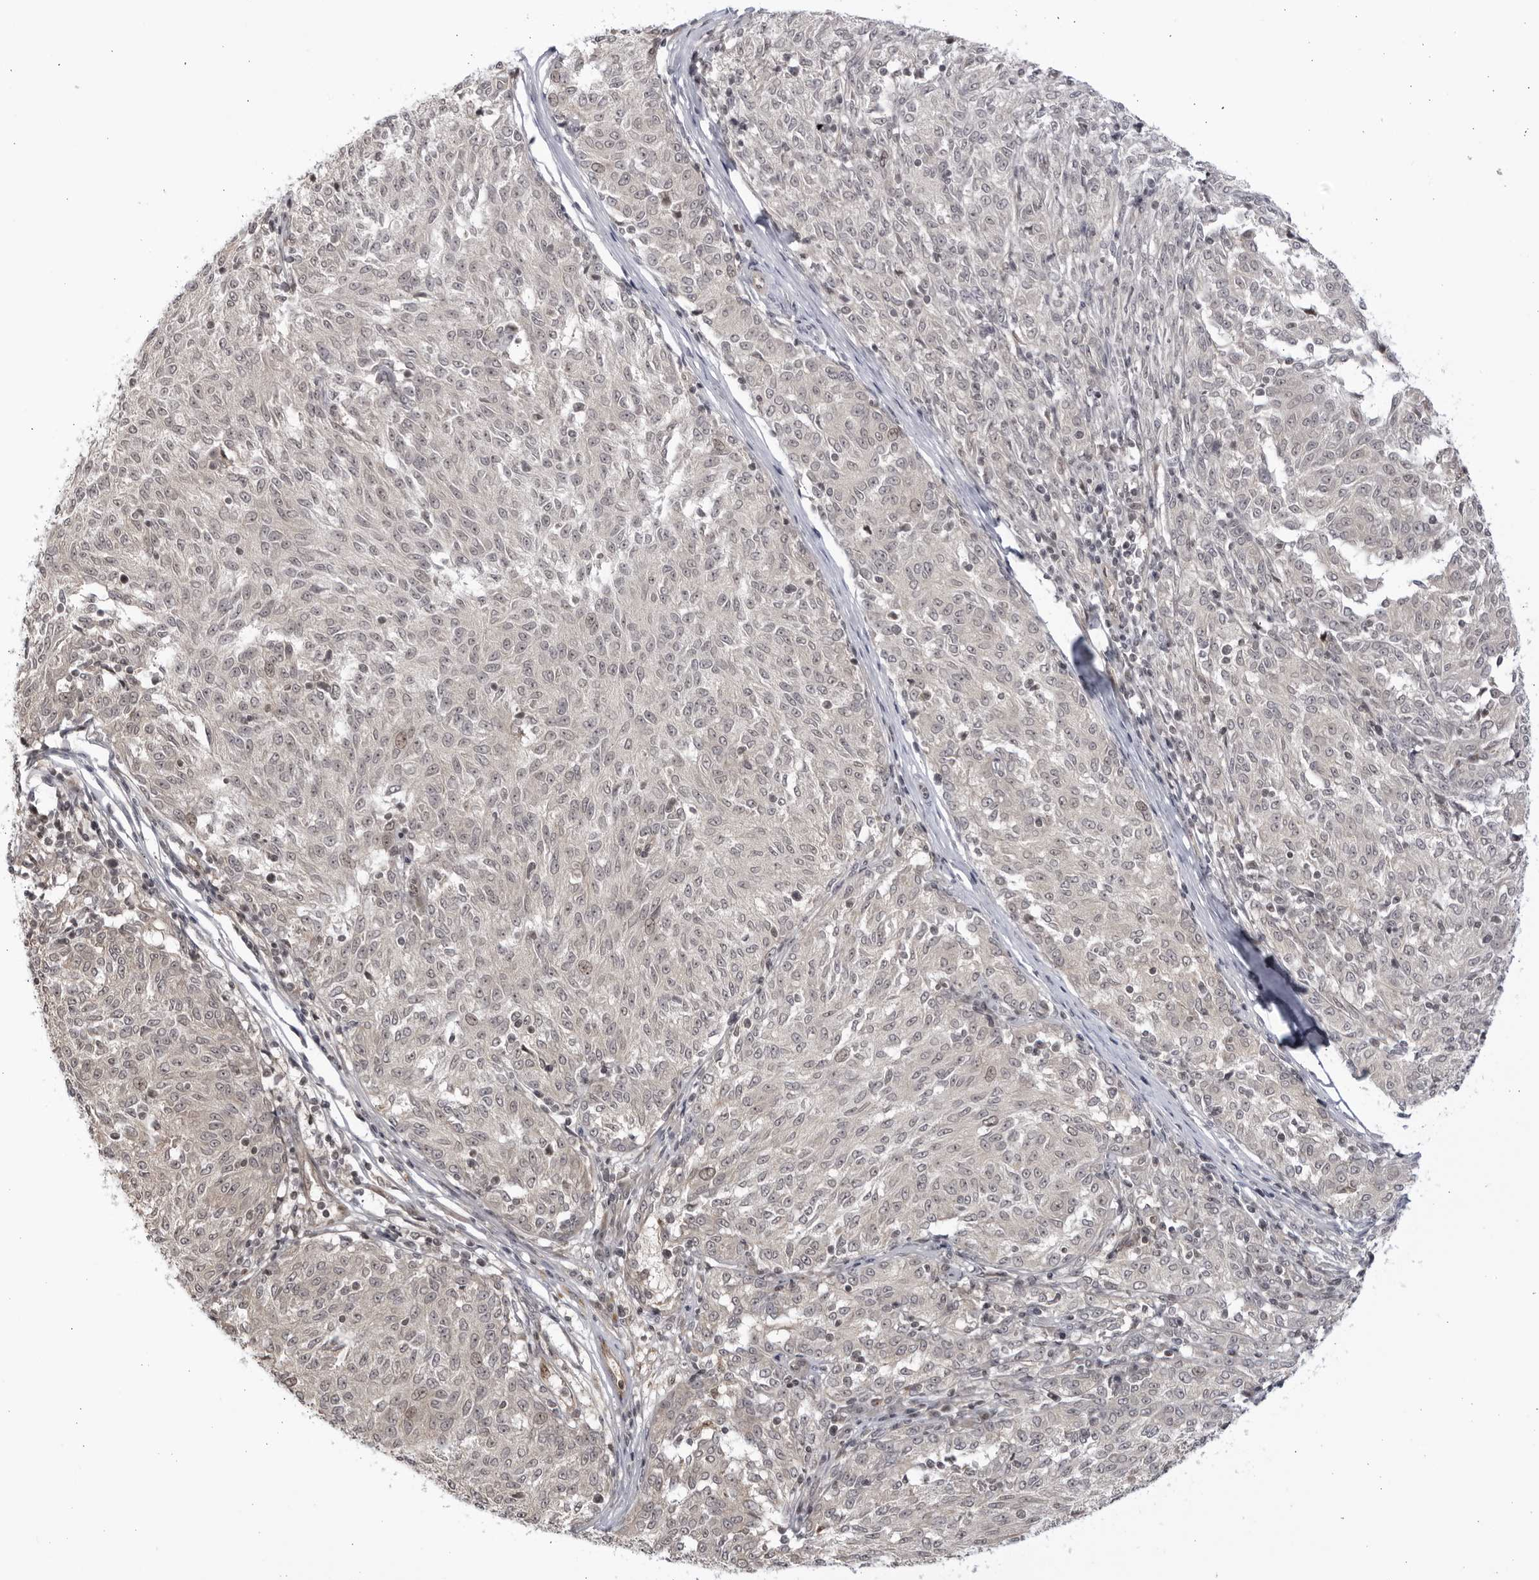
{"staining": {"intensity": "weak", "quantity": ">75%", "location": "nuclear"}, "tissue": "melanoma", "cell_type": "Tumor cells", "image_type": "cancer", "snomed": [{"axis": "morphology", "description": "Malignant melanoma, NOS"}, {"axis": "topography", "description": "Skin"}], "caption": "DAB immunohistochemical staining of human malignant melanoma demonstrates weak nuclear protein positivity in about >75% of tumor cells.", "gene": "CNBD1", "patient": {"sex": "female", "age": 72}}